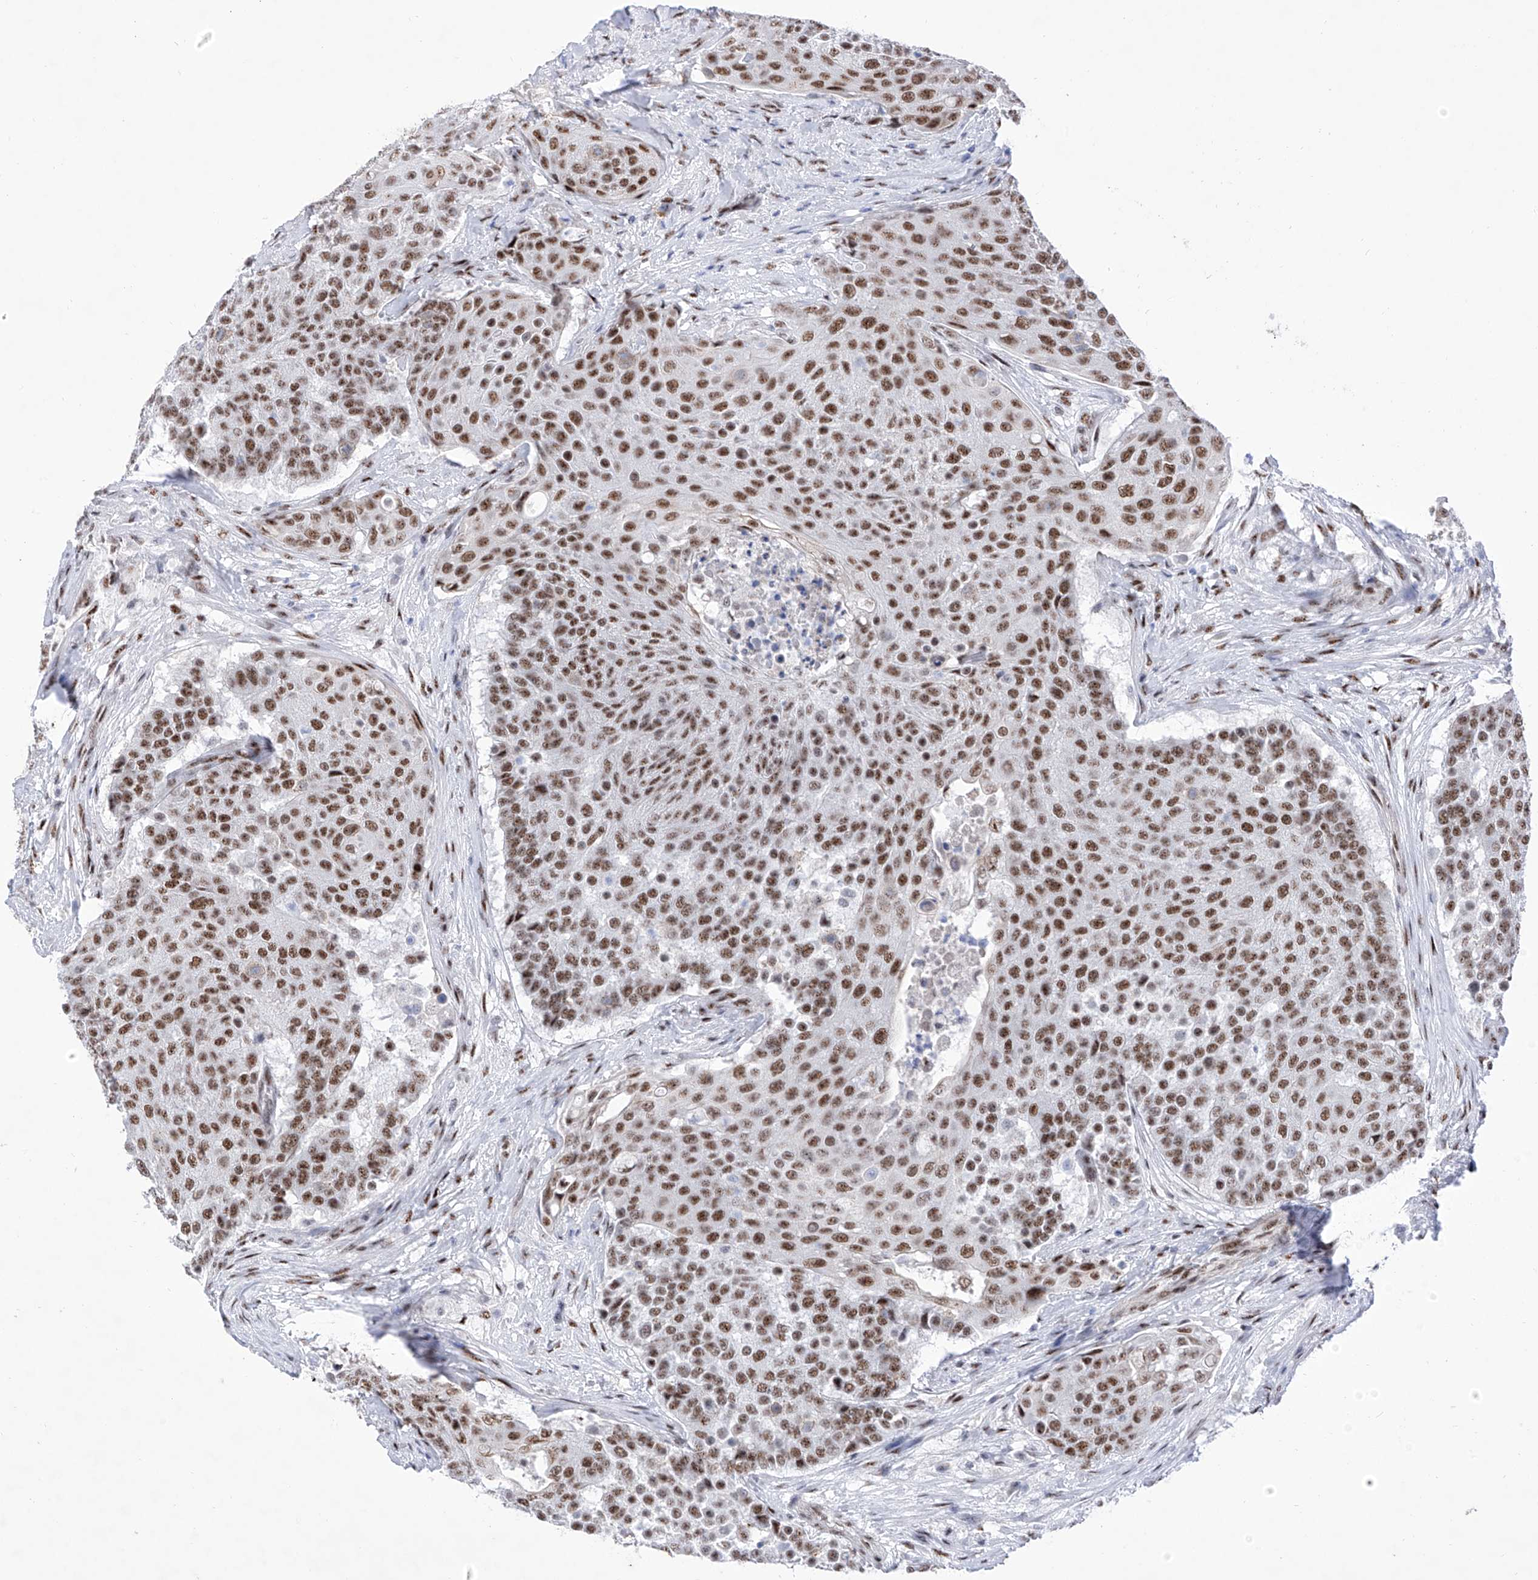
{"staining": {"intensity": "moderate", "quantity": ">75%", "location": "nuclear"}, "tissue": "urothelial cancer", "cell_type": "Tumor cells", "image_type": "cancer", "snomed": [{"axis": "morphology", "description": "Urothelial carcinoma, High grade"}, {"axis": "topography", "description": "Urinary bladder"}], "caption": "Immunohistochemistry histopathology image of neoplastic tissue: urothelial cancer stained using IHC exhibits medium levels of moderate protein expression localized specifically in the nuclear of tumor cells, appearing as a nuclear brown color.", "gene": "ATN1", "patient": {"sex": "female", "age": 63}}